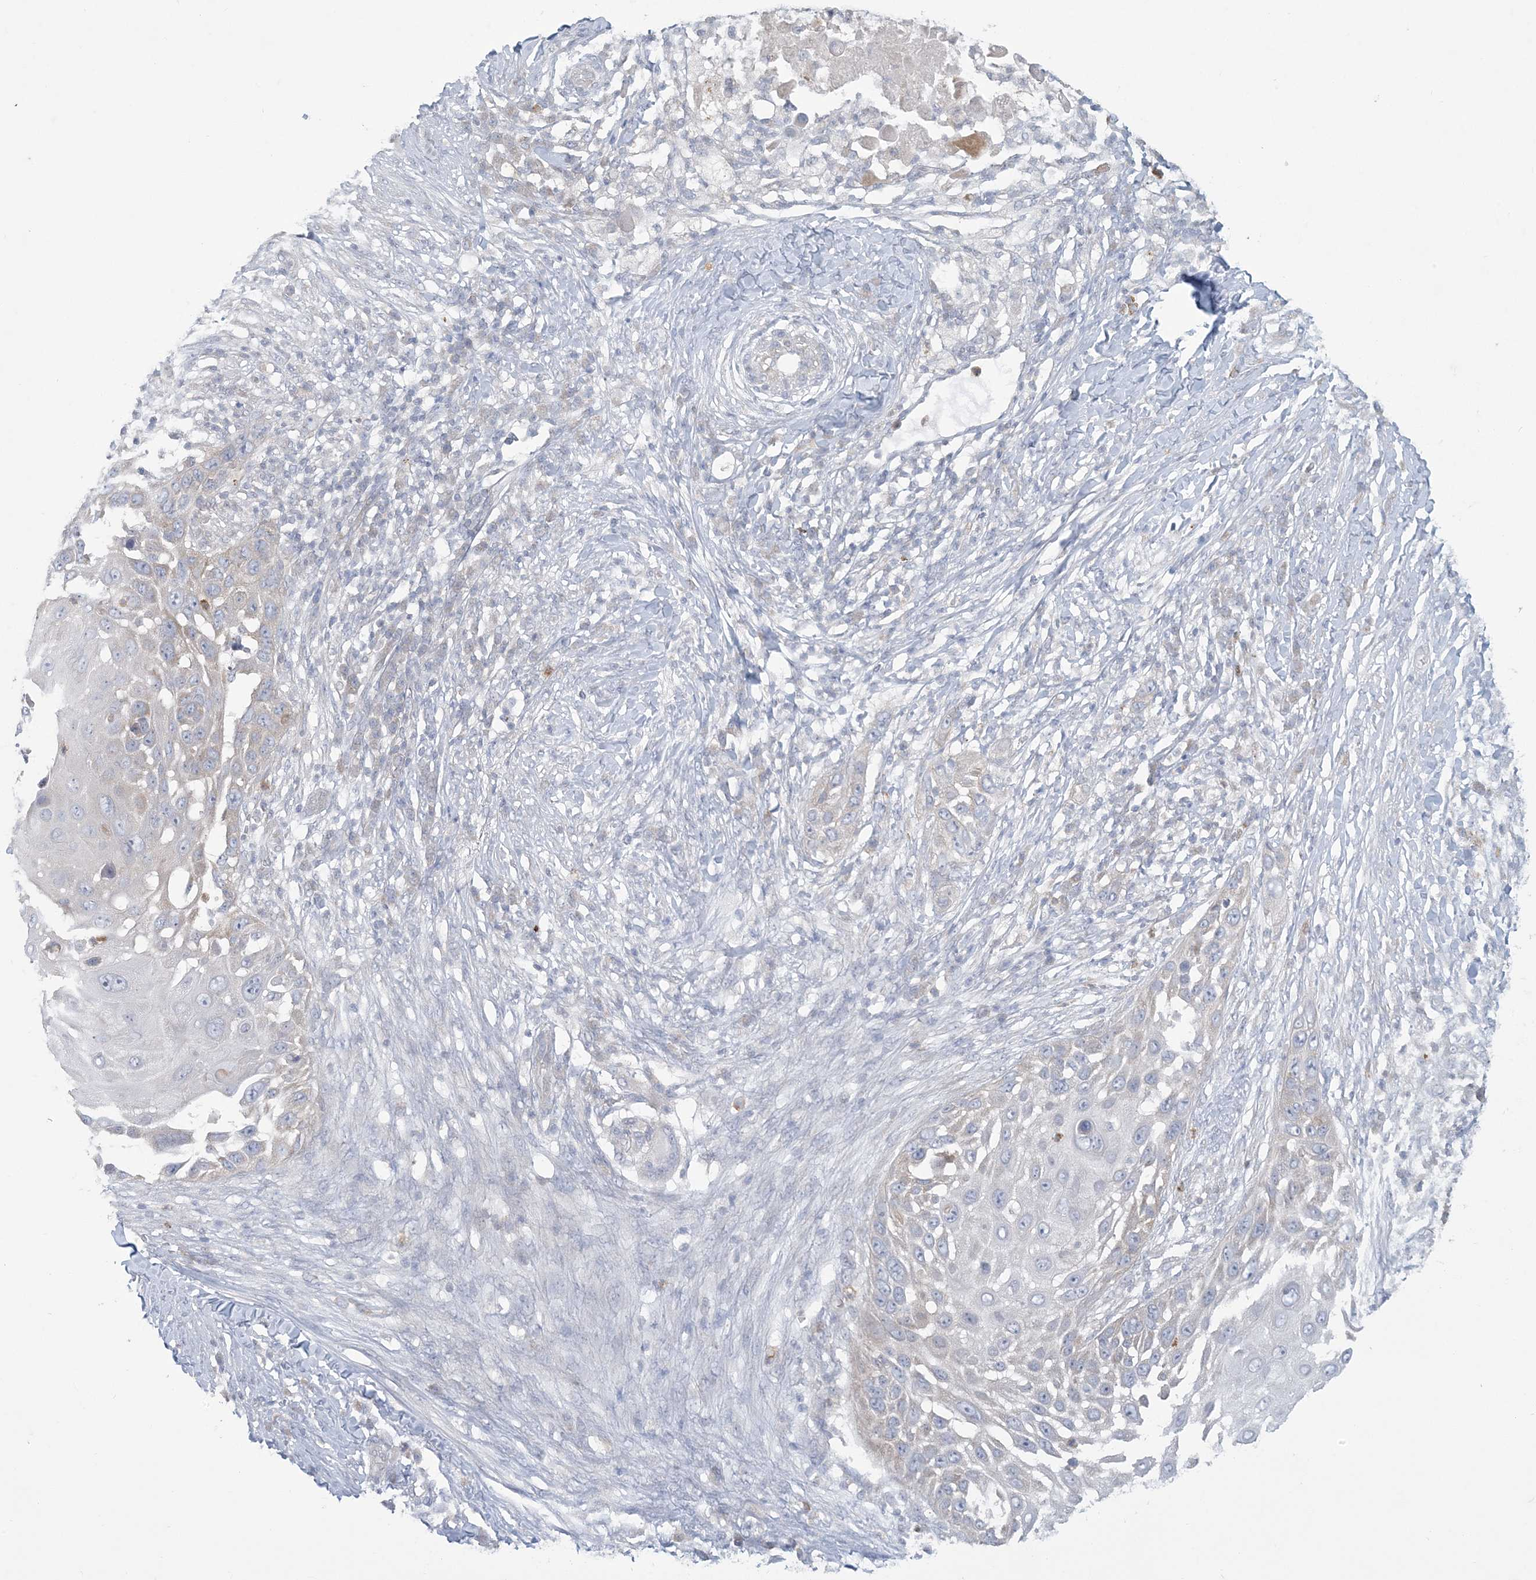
{"staining": {"intensity": "negative", "quantity": "none", "location": "none"}, "tissue": "skin cancer", "cell_type": "Tumor cells", "image_type": "cancer", "snomed": [{"axis": "morphology", "description": "Squamous cell carcinoma, NOS"}, {"axis": "topography", "description": "Skin"}], "caption": "An IHC micrograph of skin cancer (squamous cell carcinoma) is shown. There is no staining in tumor cells of skin cancer (squamous cell carcinoma).", "gene": "KIF3A", "patient": {"sex": "female", "age": 44}}